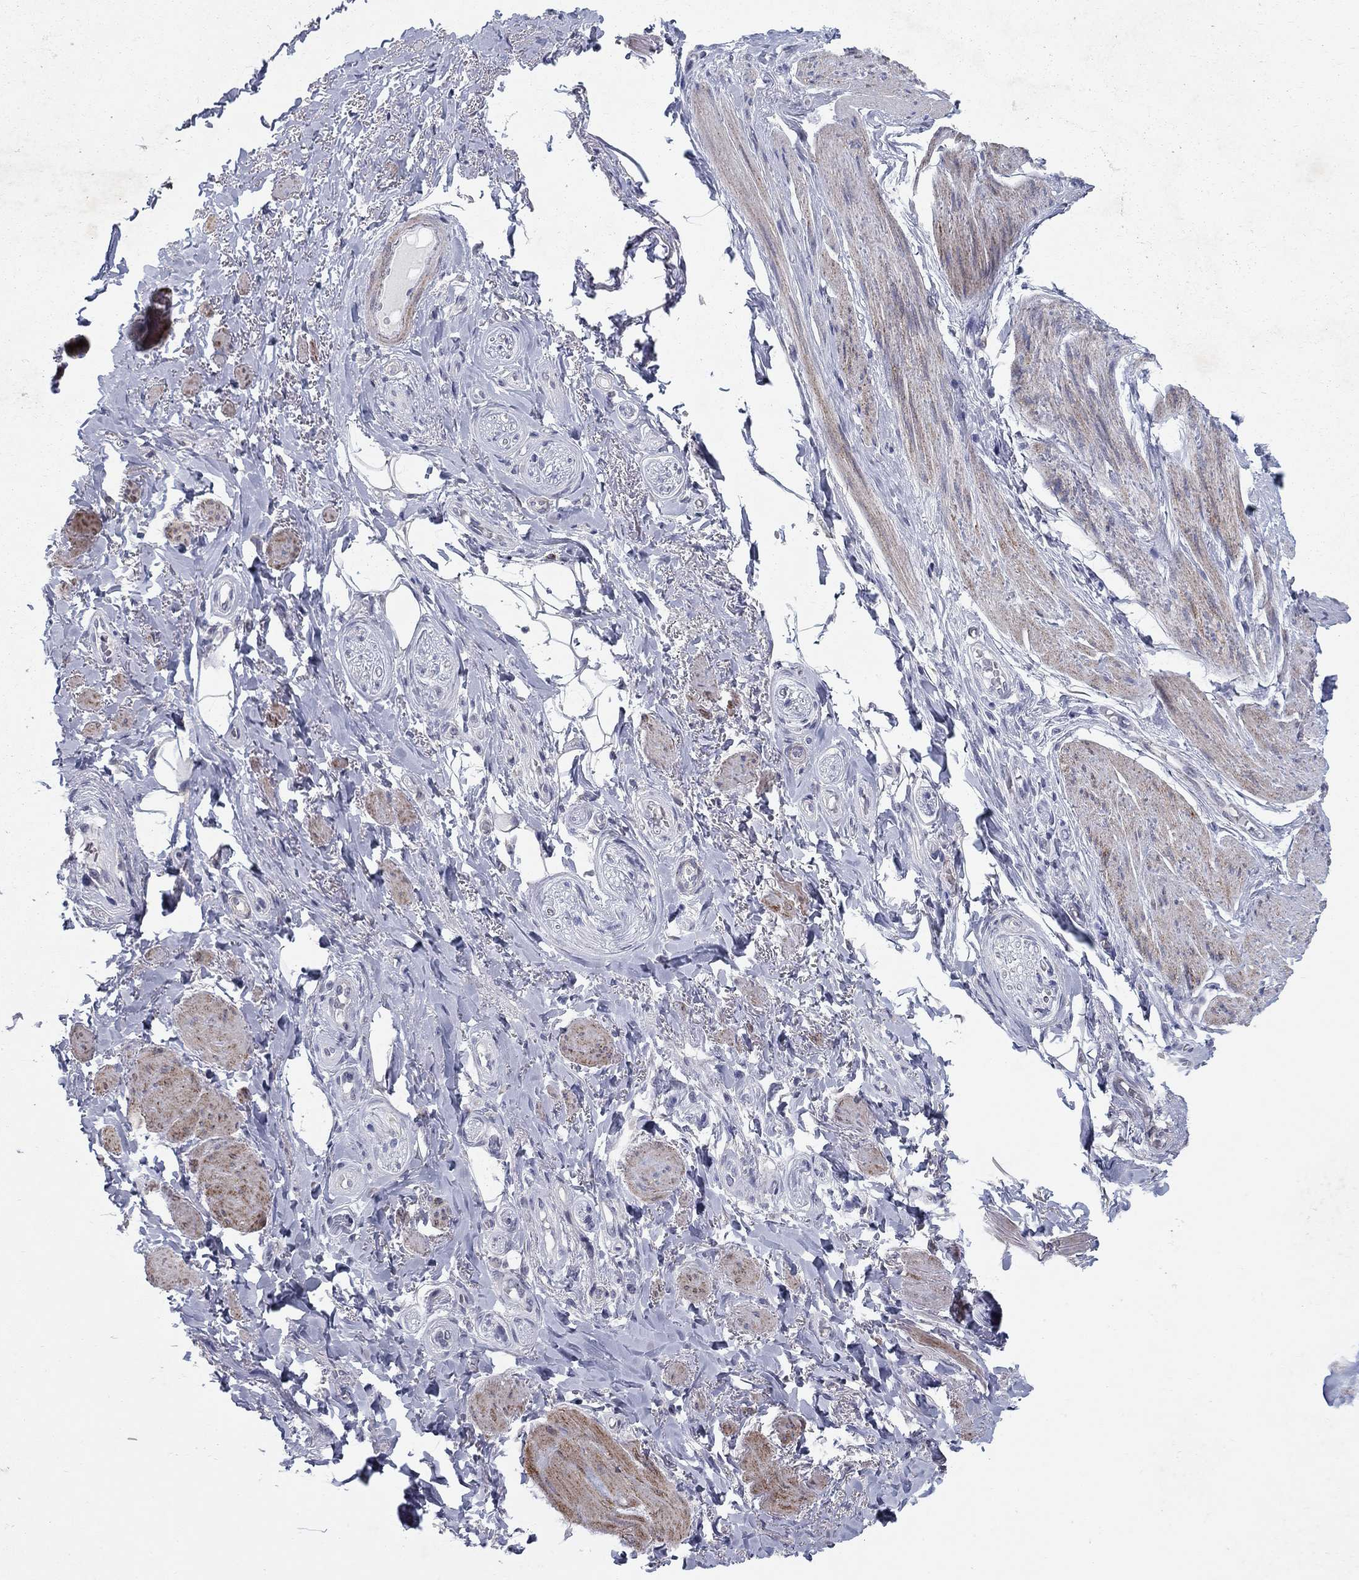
{"staining": {"intensity": "negative", "quantity": "none", "location": "none"}, "tissue": "soft tissue", "cell_type": "Fibroblasts", "image_type": "normal", "snomed": [{"axis": "morphology", "description": "Normal tissue, NOS"}, {"axis": "topography", "description": "Skeletal muscle"}, {"axis": "topography", "description": "Anal"}, {"axis": "topography", "description": "Peripheral nerve tissue"}], "caption": "DAB (3,3'-diaminobenzidine) immunohistochemical staining of unremarkable soft tissue reveals no significant staining in fibroblasts. (DAB immunohistochemistry visualized using brightfield microscopy, high magnification).", "gene": "NTRK2", "patient": {"sex": "male", "age": 53}}